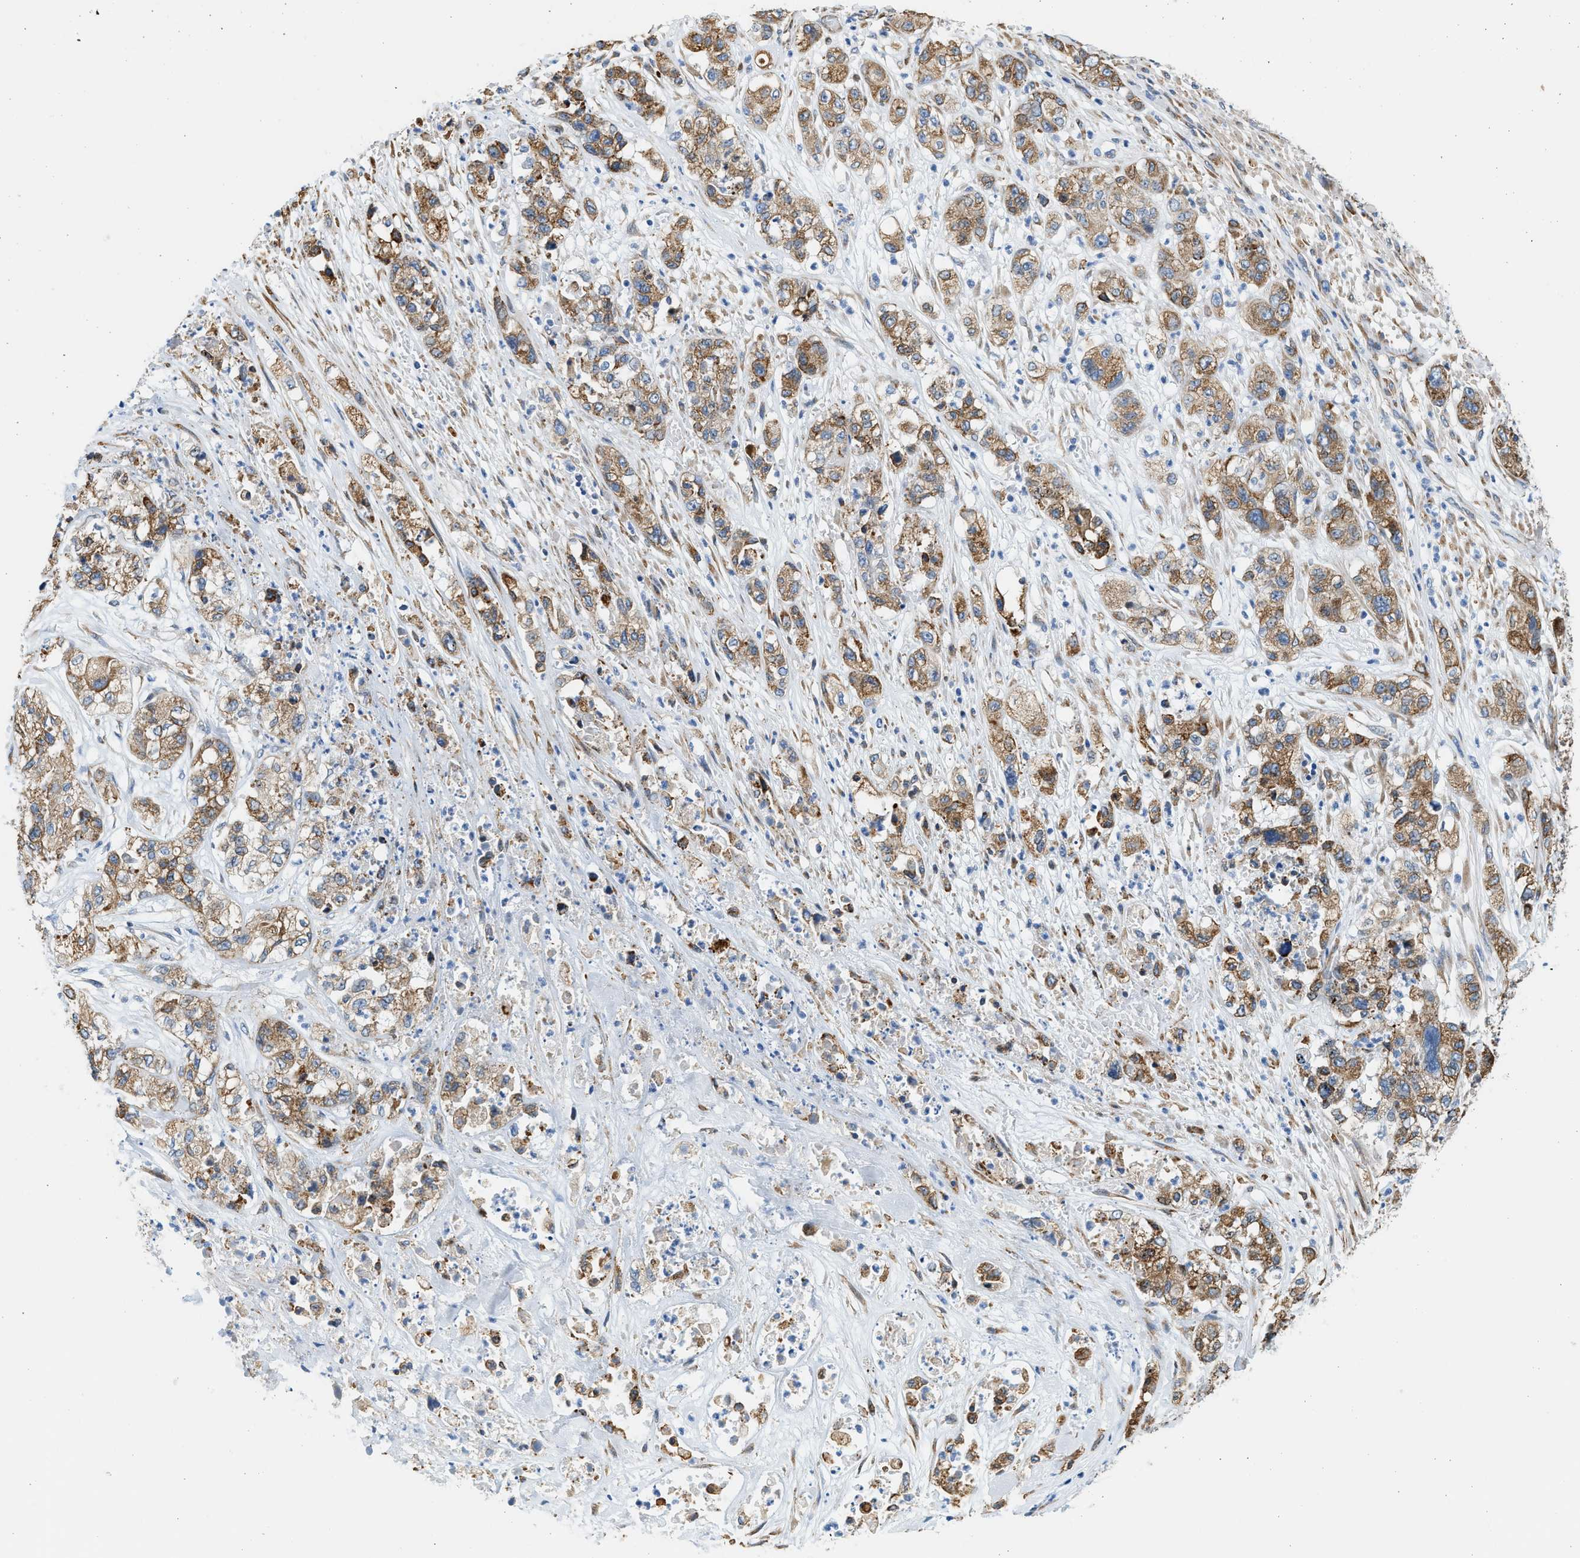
{"staining": {"intensity": "moderate", "quantity": ">75%", "location": "cytoplasmic/membranous"}, "tissue": "pancreatic cancer", "cell_type": "Tumor cells", "image_type": "cancer", "snomed": [{"axis": "morphology", "description": "Adenocarcinoma, NOS"}, {"axis": "topography", "description": "Pancreas"}], "caption": "A photomicrograph of pancreatic cancer stained for a protein displays moderate cytoplasmic/membranous brown staining in tumor cells. The protein is shown in brown color, while the nuclei are stained blue.", "gene": "CNTN6", "patient": {"sex": "female", "age": 78}}